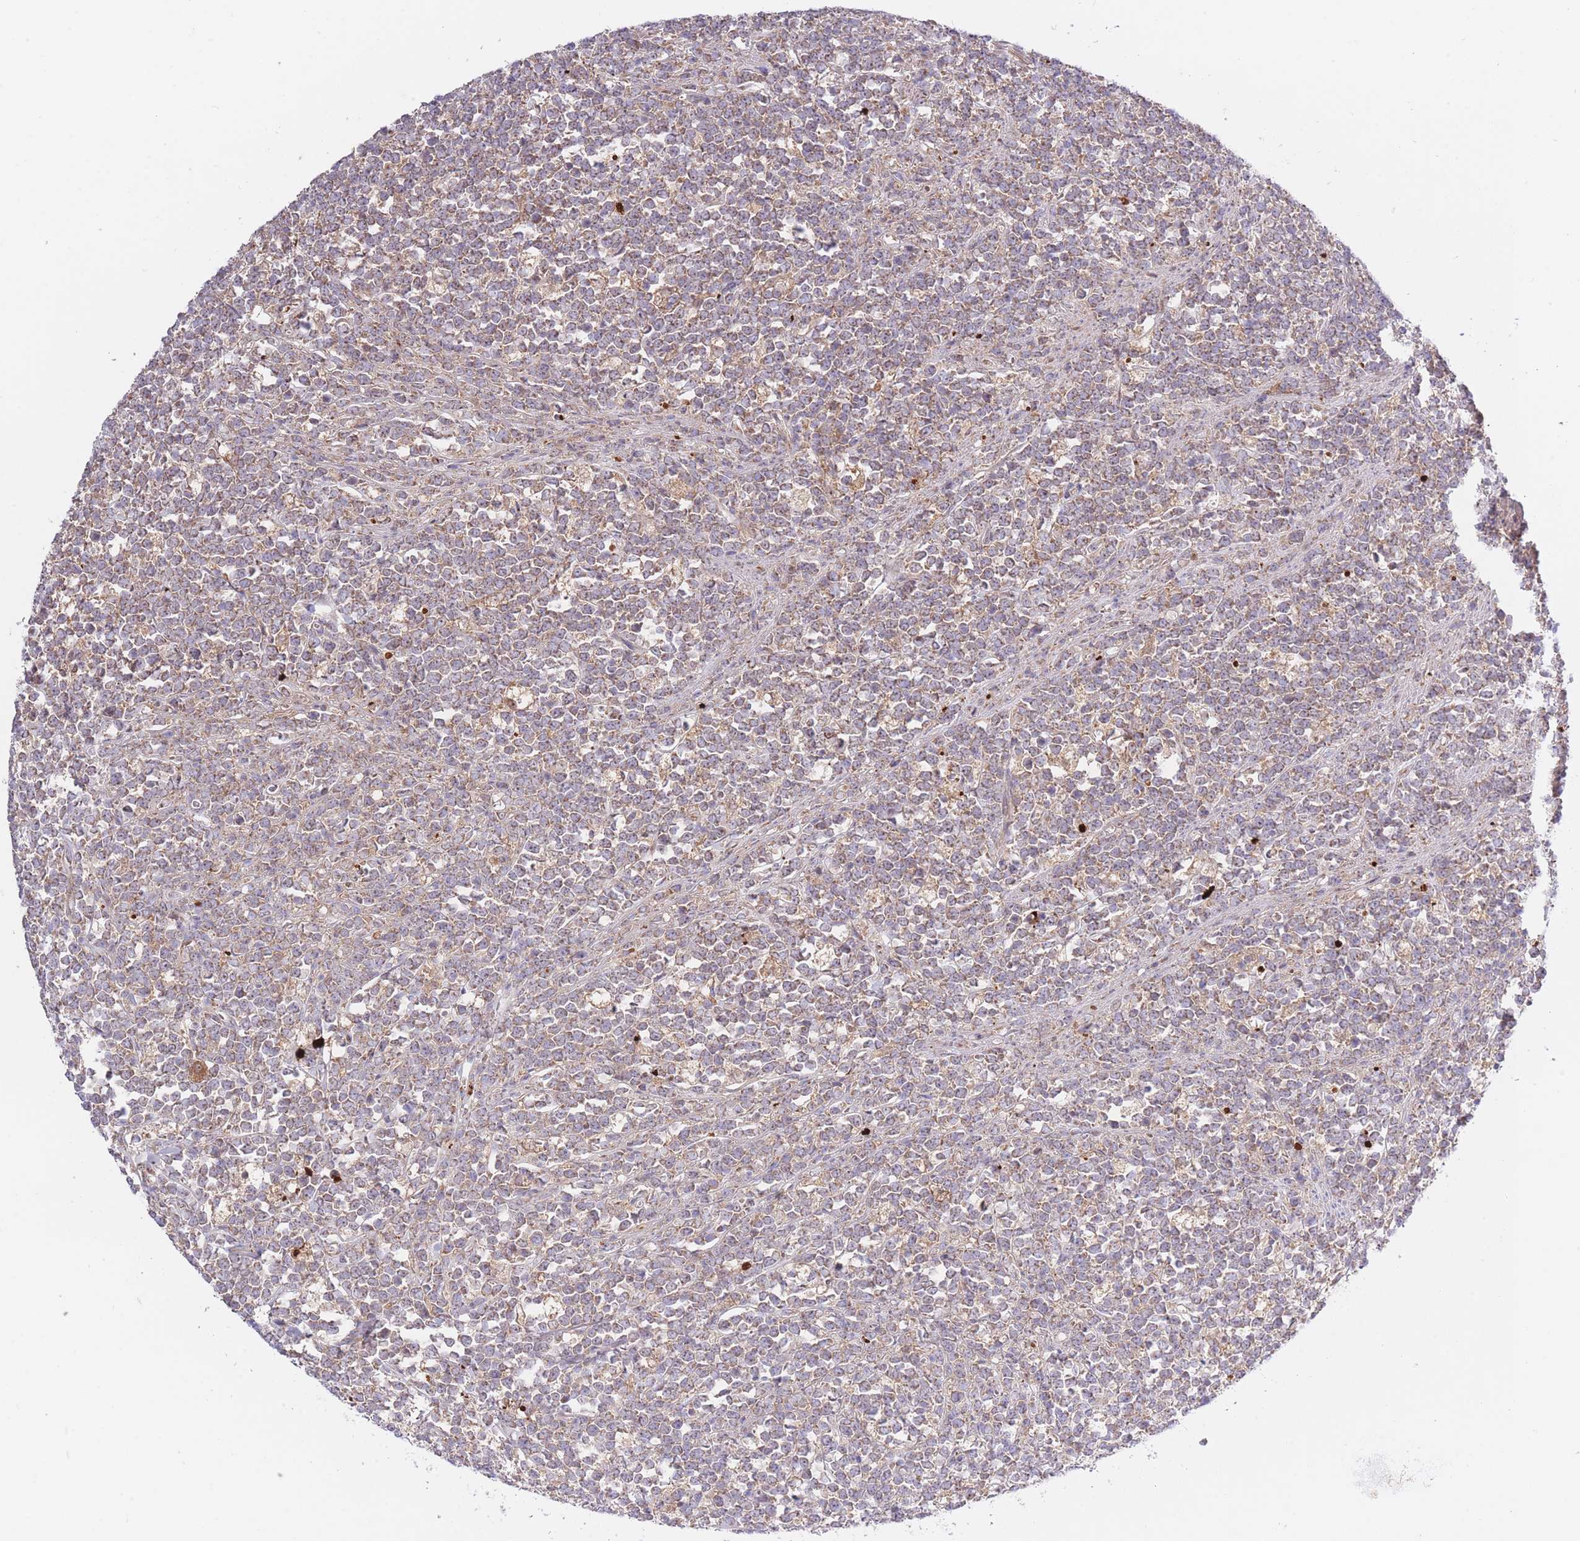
{"staining": {"intensity": "weak", "quantity": ">75%", "location": "cytoplasmic/membranous"}, "tissue": "lymphoma", "cell_type": "Tumor cells", "image_type": "cancer", "snomed": [{"axis": "morphology", "description": "Malignant lymphoma, non-Hodgkin's type, High grade"}, {"axis": "topography", "description": "Small intestine"}, {"axis": "topography", "description": "Colon"}], "caption": "DAB immunohistochemical staining of high-grade malignant lymphoma, non-Hodgkin's type reveals weak cytoplasmic/membranous protein positivity in approximately >75% of tumor cells.", "gene": "ATP13A2", "patient": {"sex": "male", "age": 8}}